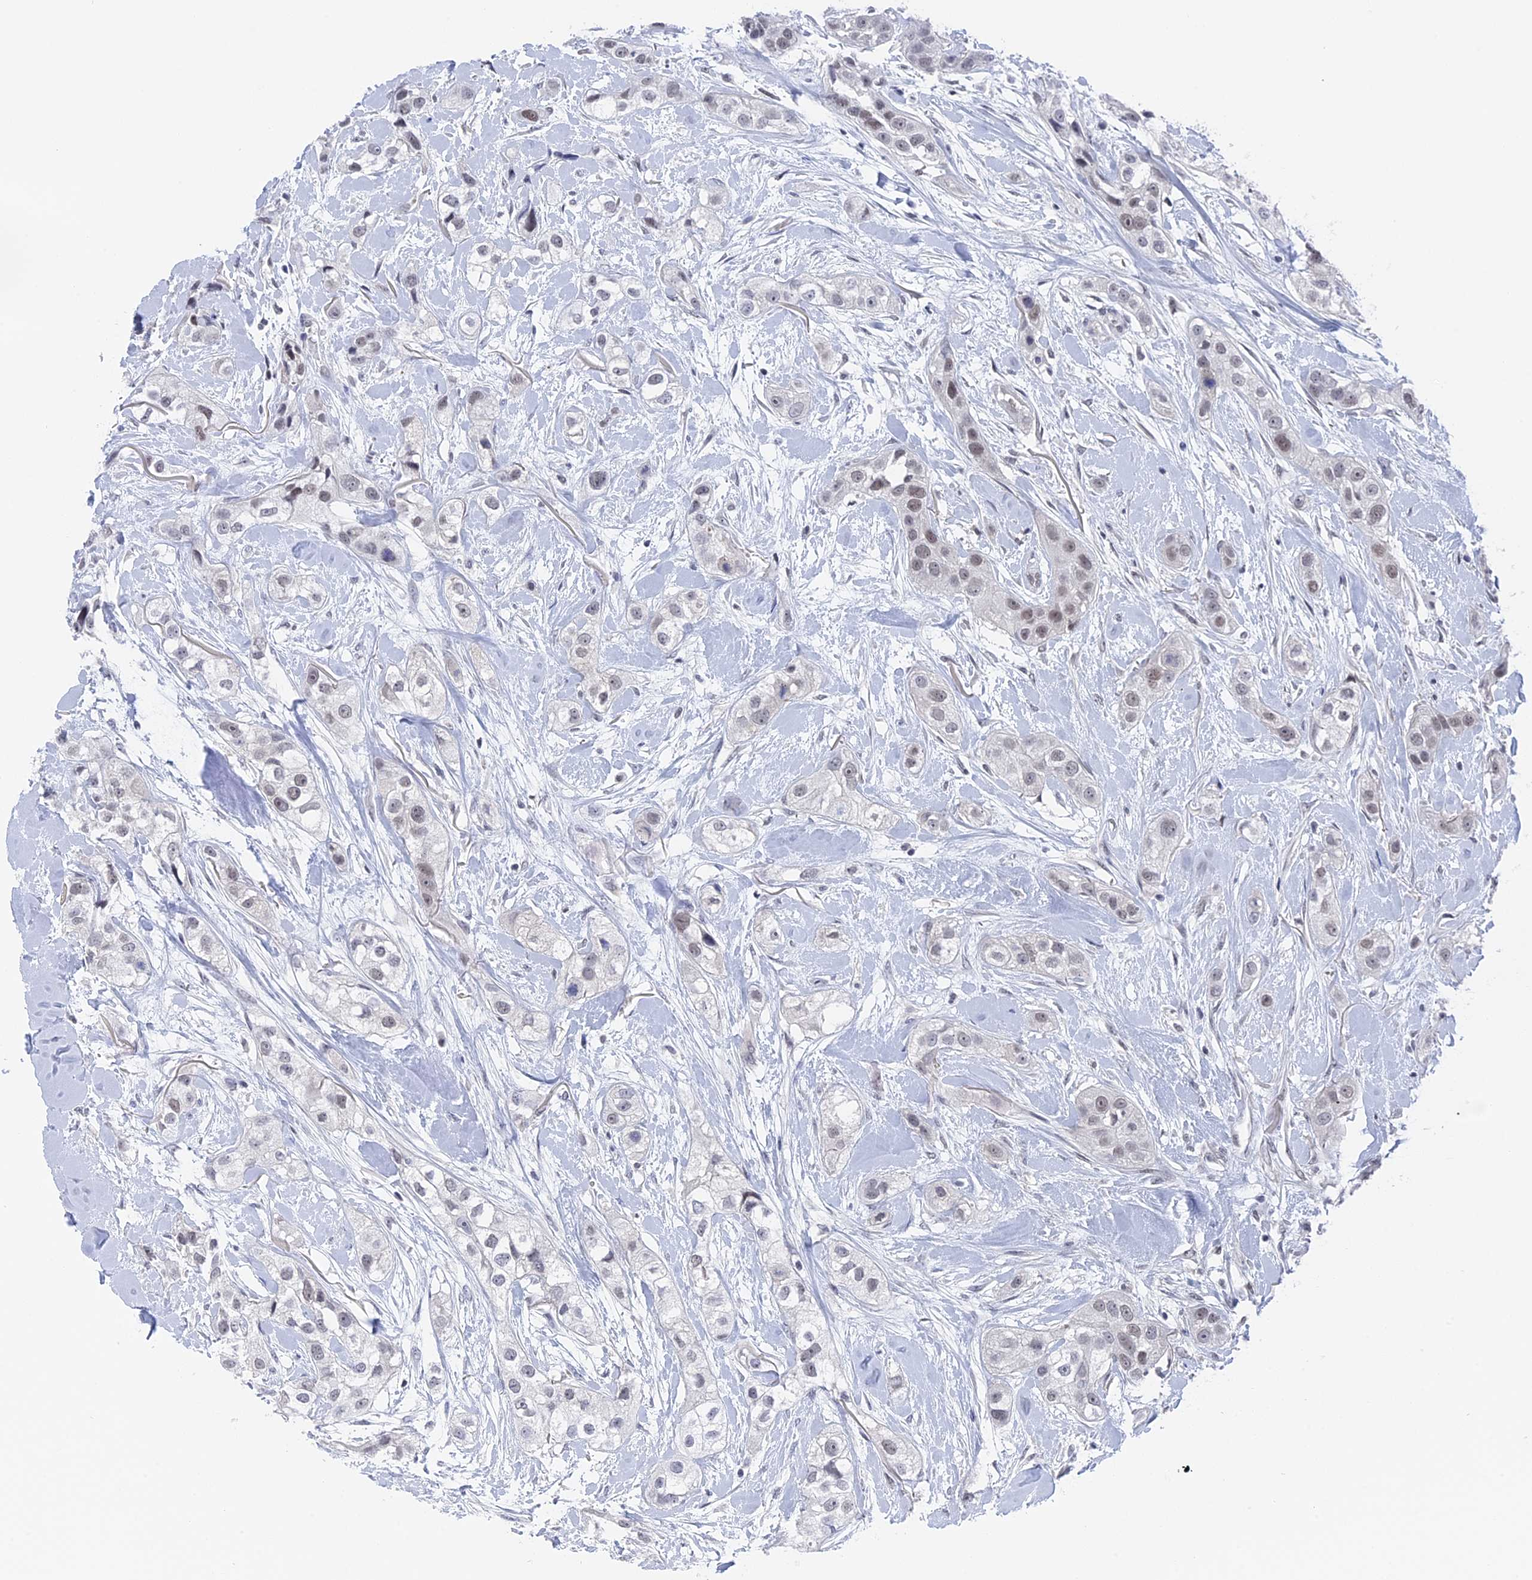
{"staining": {"intensity": "weak", "quantity": "25%-75%", "location": "nuclear"}, "tissue": "head and neck cancer", "cell_type": "Tumor cells", "image_type": "cancer", "snomed": [{"axis": "morphology", "description": "Normal tissue, NOS"}, {"axis": "morphology", "description": "Squamous cell carcinoma, NOS"}, {"axis": "topography", "description": "Skeletal muscle"}, {"axis": "topography", "description": "Head-Neck"}], "caption": "Human head and neck cancer stained for a protein (brown) exhibits weak nuclear positive positivity in approximately 25%-75% of tumor cells.", "gene": "BRD2", "patient": {"sex": "male", "age": 51}}